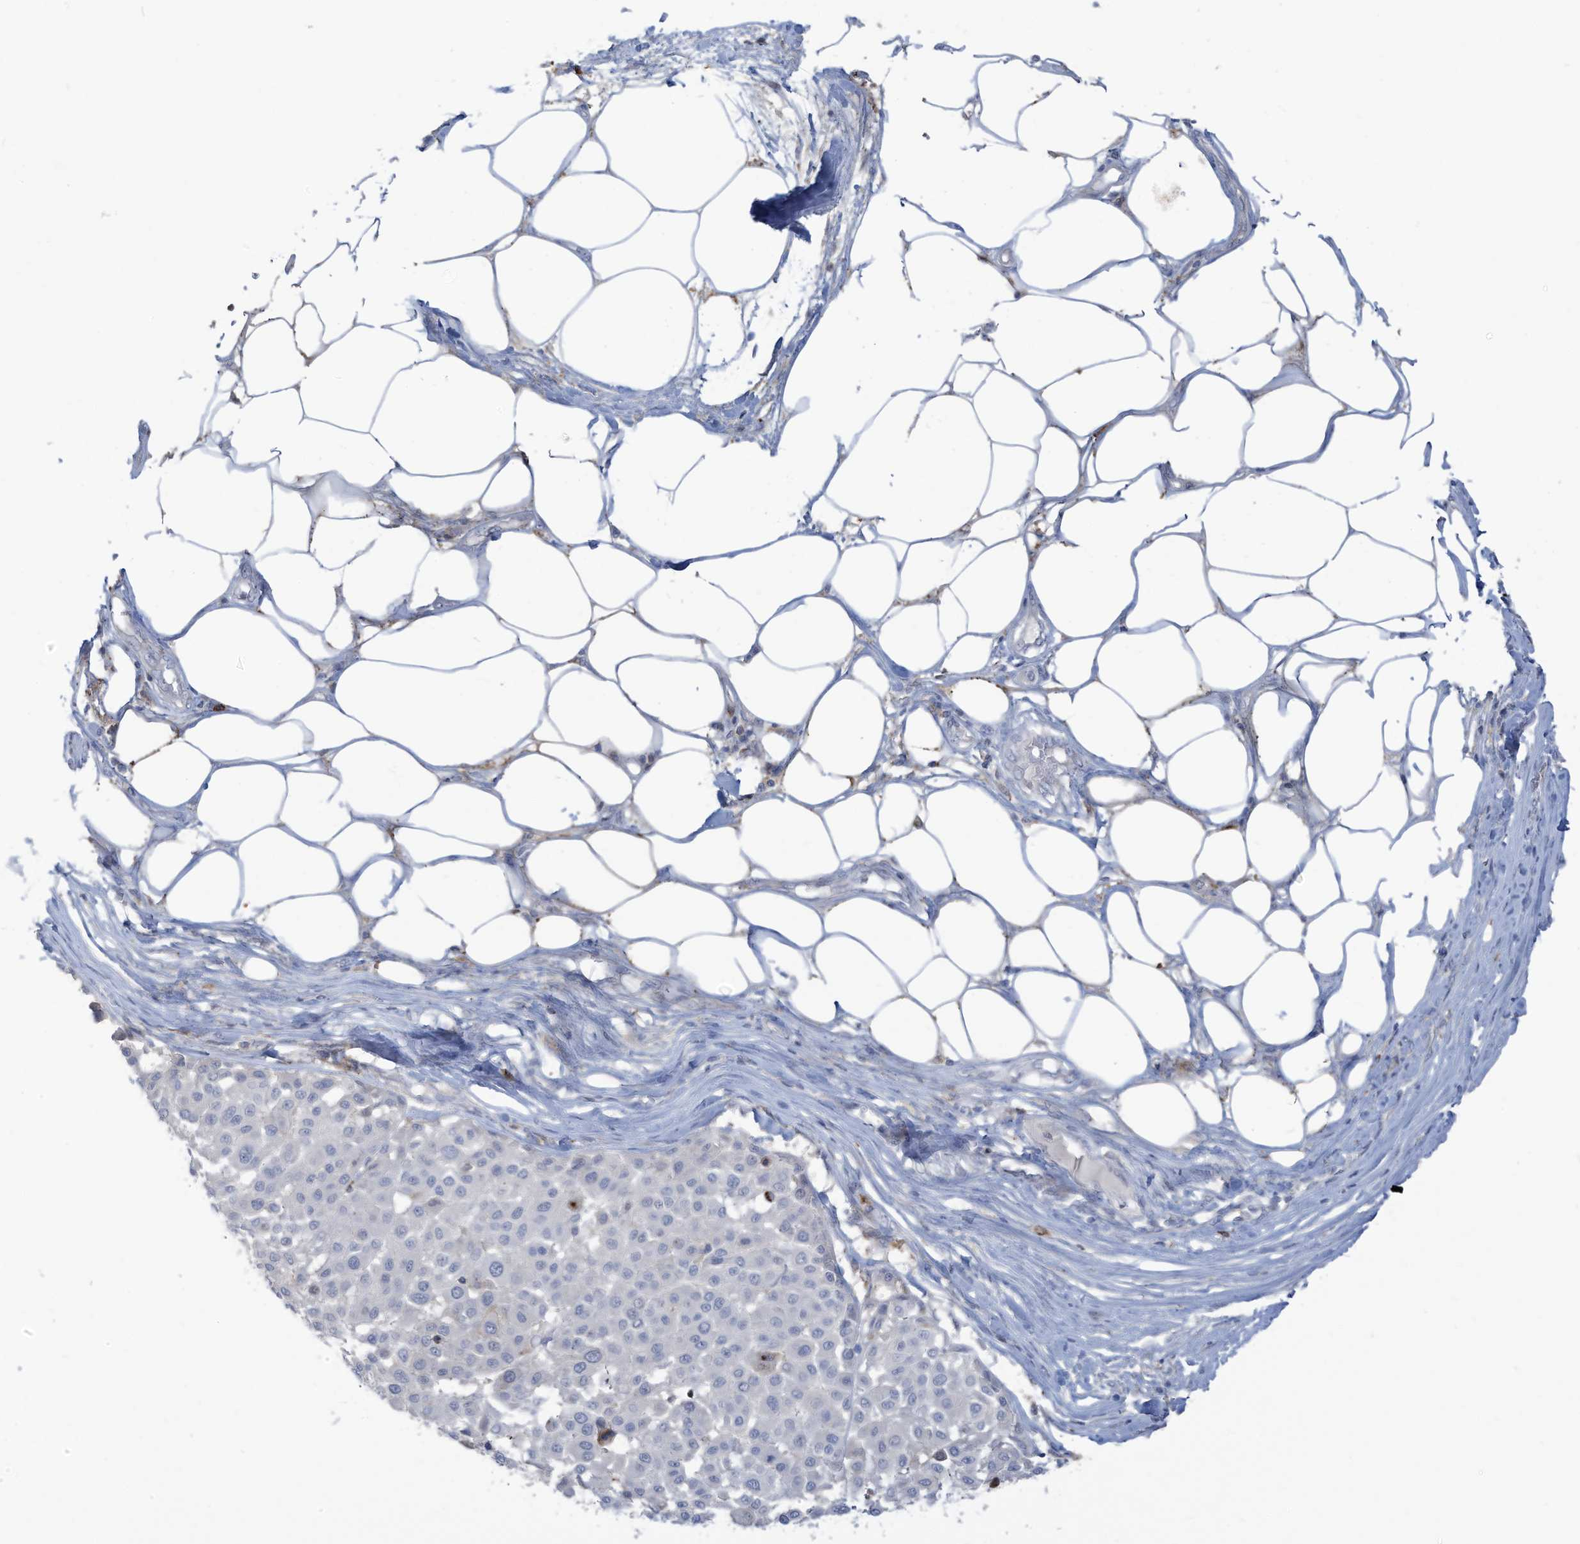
{"staining": {"intensity": "negative", "quantity": "none", "location": "none"}, "tissue": "melanoma", "cell_type": "Tumor cells", "image_type": "cancer", "snomed": [{"axis": "morphology", "description": "Malignant melanoma, Metastatic site"}, {"axis": "topography", "description": "Soft tissue"}], "caption": "This is a photomicrograph of immunohistochemistry staining of malignant melanoma (metastatic site), which shows no expression in tumor cells. Brightfield microscopy of immunohistochemistry (IHC) stained with DAB (brown) and hematoxylin (blue), captured at high magnification.", "gene": "NOTO", "patient": {"sex": "male", "age": 41}}